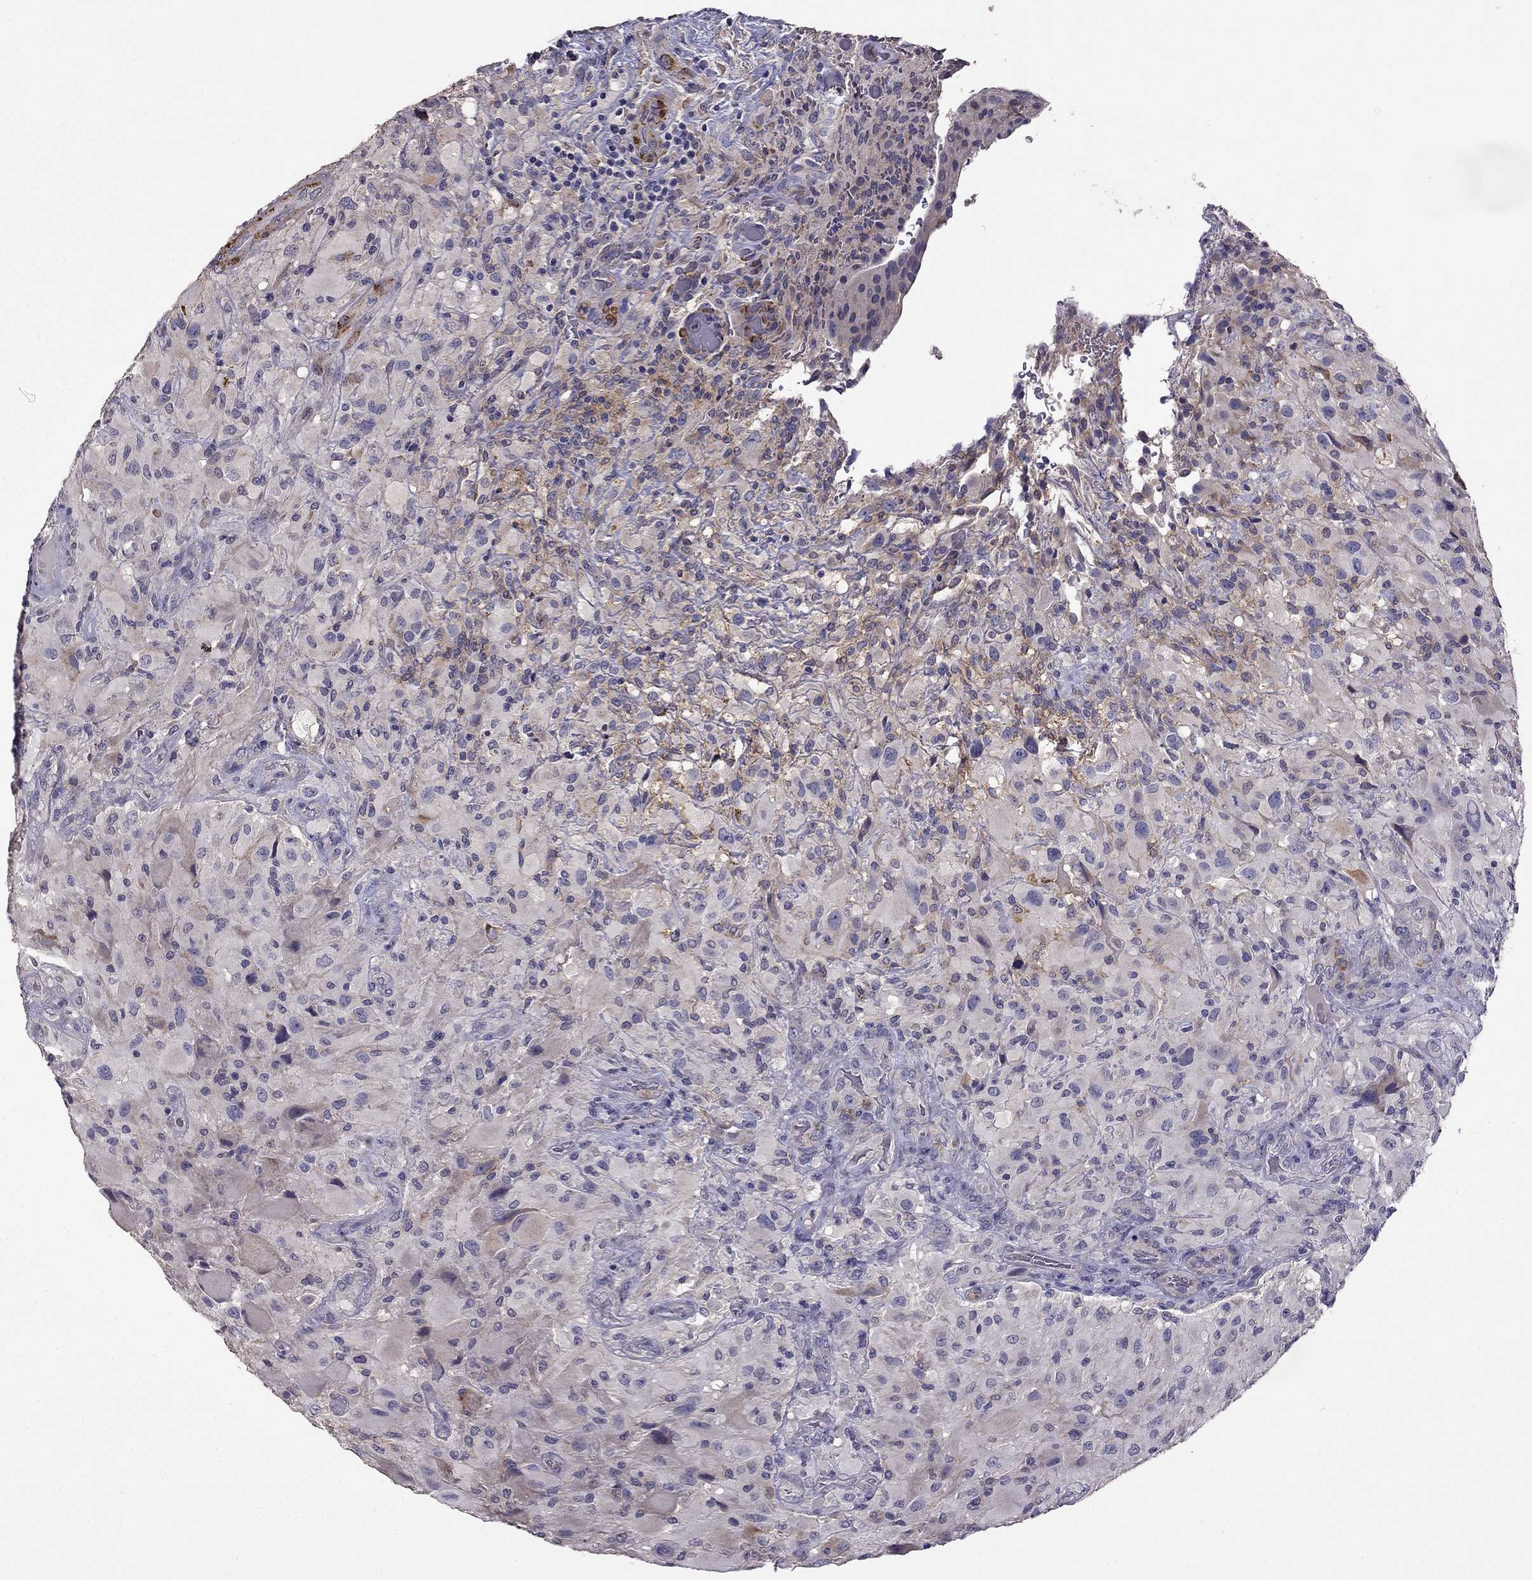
{"staining": {"intensity": "weak", "quantity": "<25%", "location": "cytoplasmic/membranous"}, "tissue": "glioma", "cell_type": "Tumor cells", "image_type": "cancer", "snomed": [{"axis": "morphology", "description": "Glioma, malignant, High grade"}, {"axis": "topography", "description": "Cerebral cortex"}], "caption": "Malignant high-grade glioma was stained to show a protein in brown. There is no significant expression in tumor cells.", "gene": "CDH9", "patient": {"sex": "male", "age": 35}}